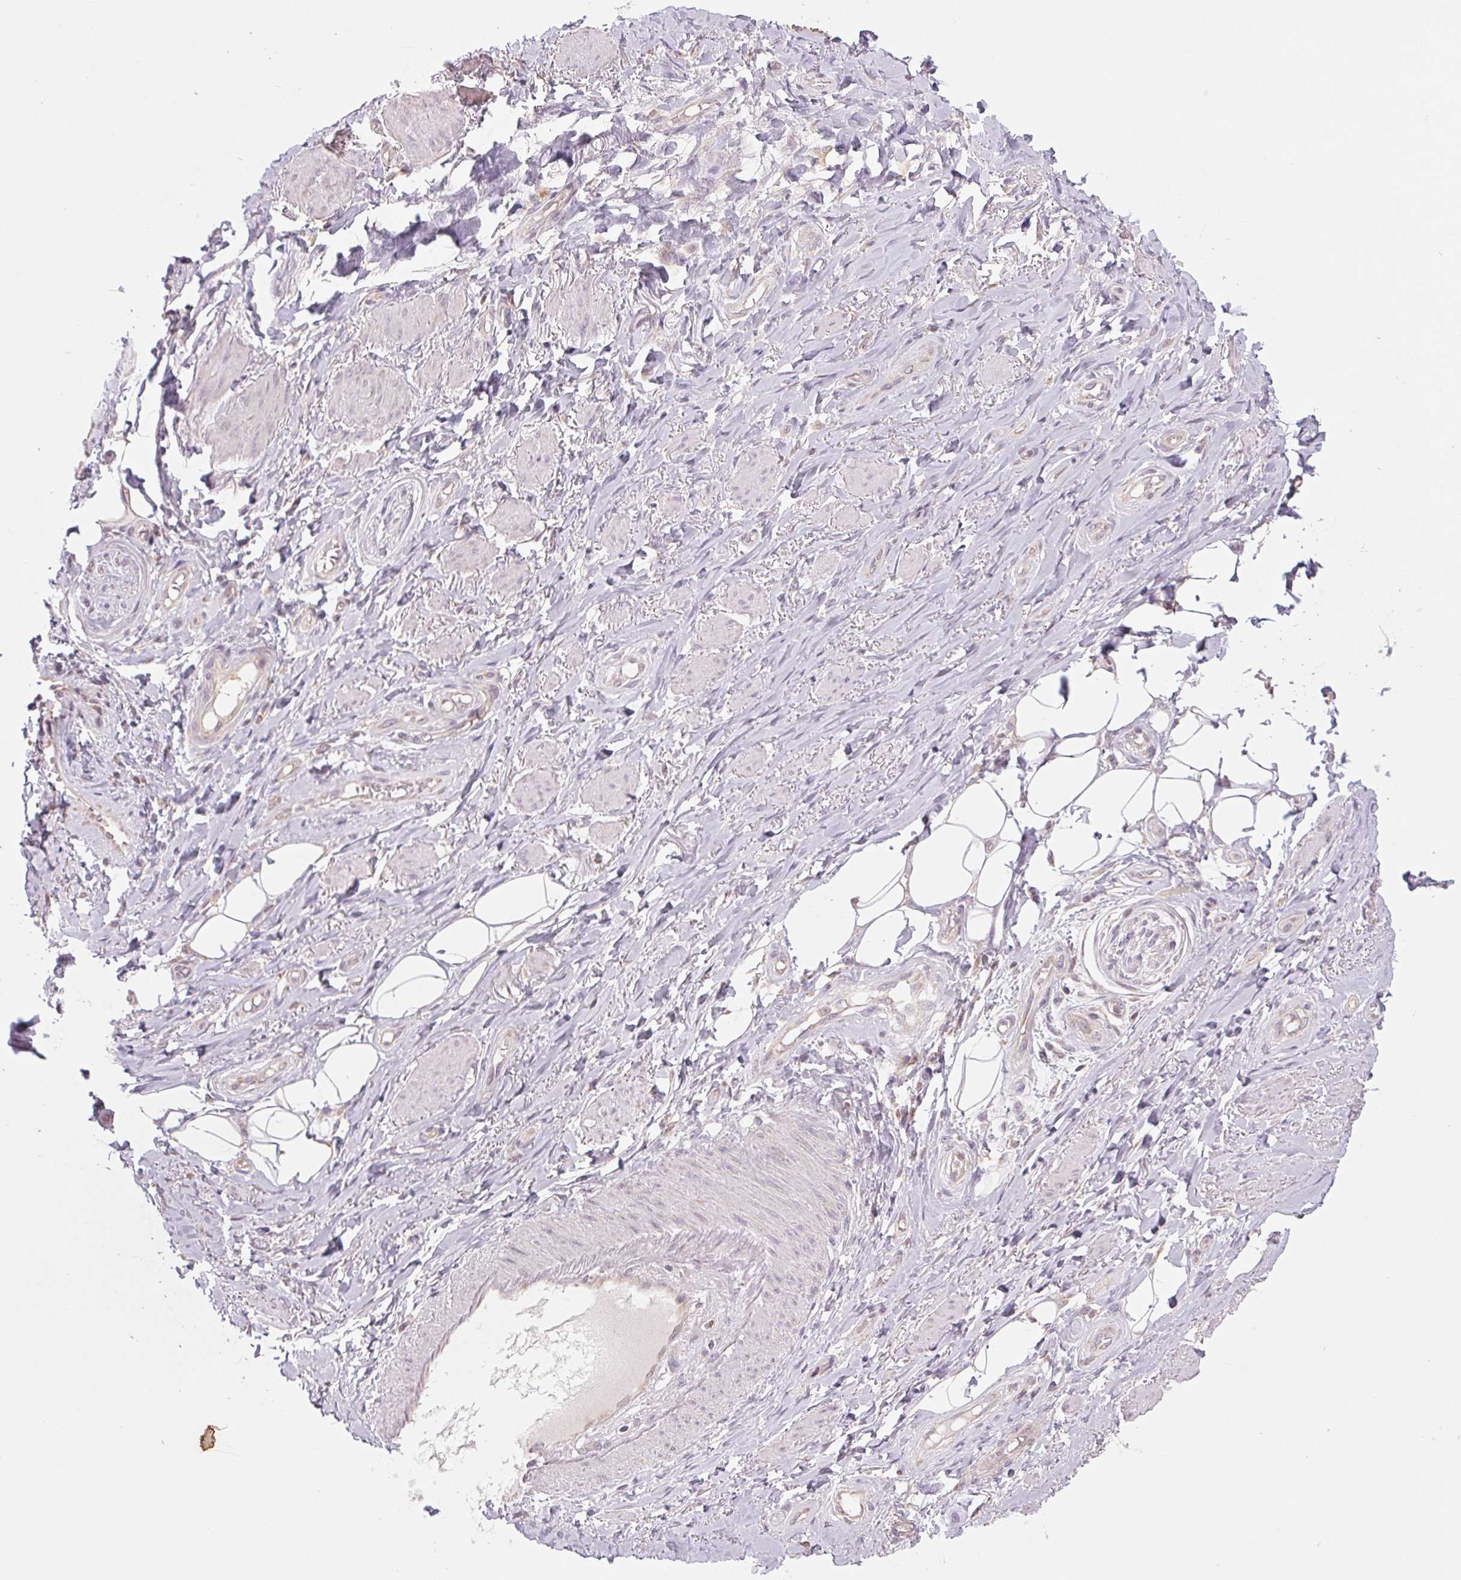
{"staining": {"intensity": "negative", "quantity": "none", "location": "none"}, "tissue": "adipose tissue", "cell_type": "Adipocytes", "image_type": "normal", "snomed": [{"axis": "morphology", "description": "Normal tissue, NOS"}, {"axis": "topography", "description": "Anal"}, {"axis": "topography", "description": "Peripheral nerve tissue"}], "caption": "DAB immunohistochemical staining of unremarkable human adipose tissue displays no significant positivity in adipocytes.", "gene": "MAP3K5", "patient": {"sex": "male", "age": 53}}